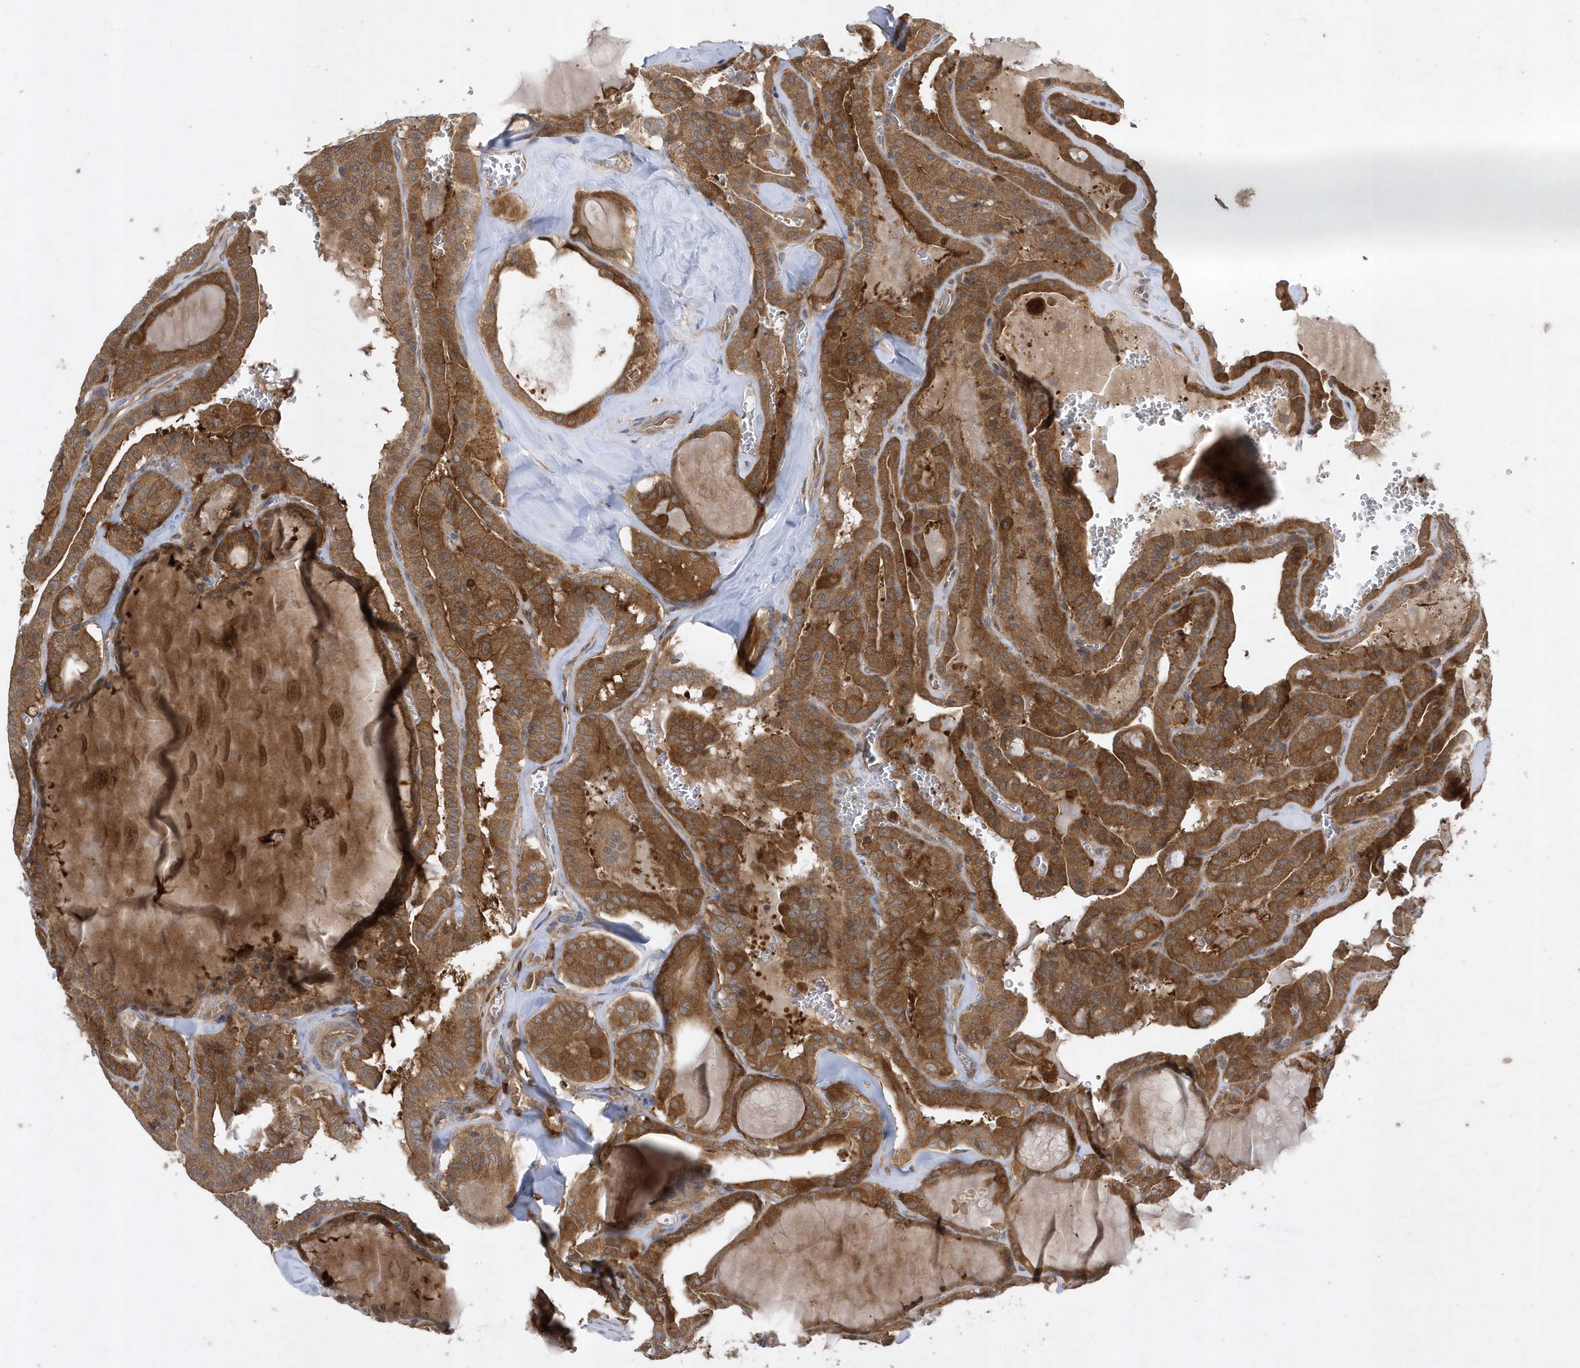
{"staining": {"intensity": "moderate", "quantity": ">75%", "location": "cytoplasmic/membranous"}, "tissue": "thyroid cancer", "cell_type": "Tumor cells", "image_type": "cancer", "snomed": [{"axis": "morphology", "description": "Papillary adenocarcinoma, NOS"}, {"axis": "topography", "description": "Thyroid gland"}], "caption": "Immunohistochemistry (IHC) of papillary adenocarcinoma (thyroid) demonstrates medium levels of moderate cytoplasmic/membranous staining in about >75% of tumor cells. Nuclei are stained in blue.", "gene": "PAICS", "patient": {"sex": "male", "age": 52}}